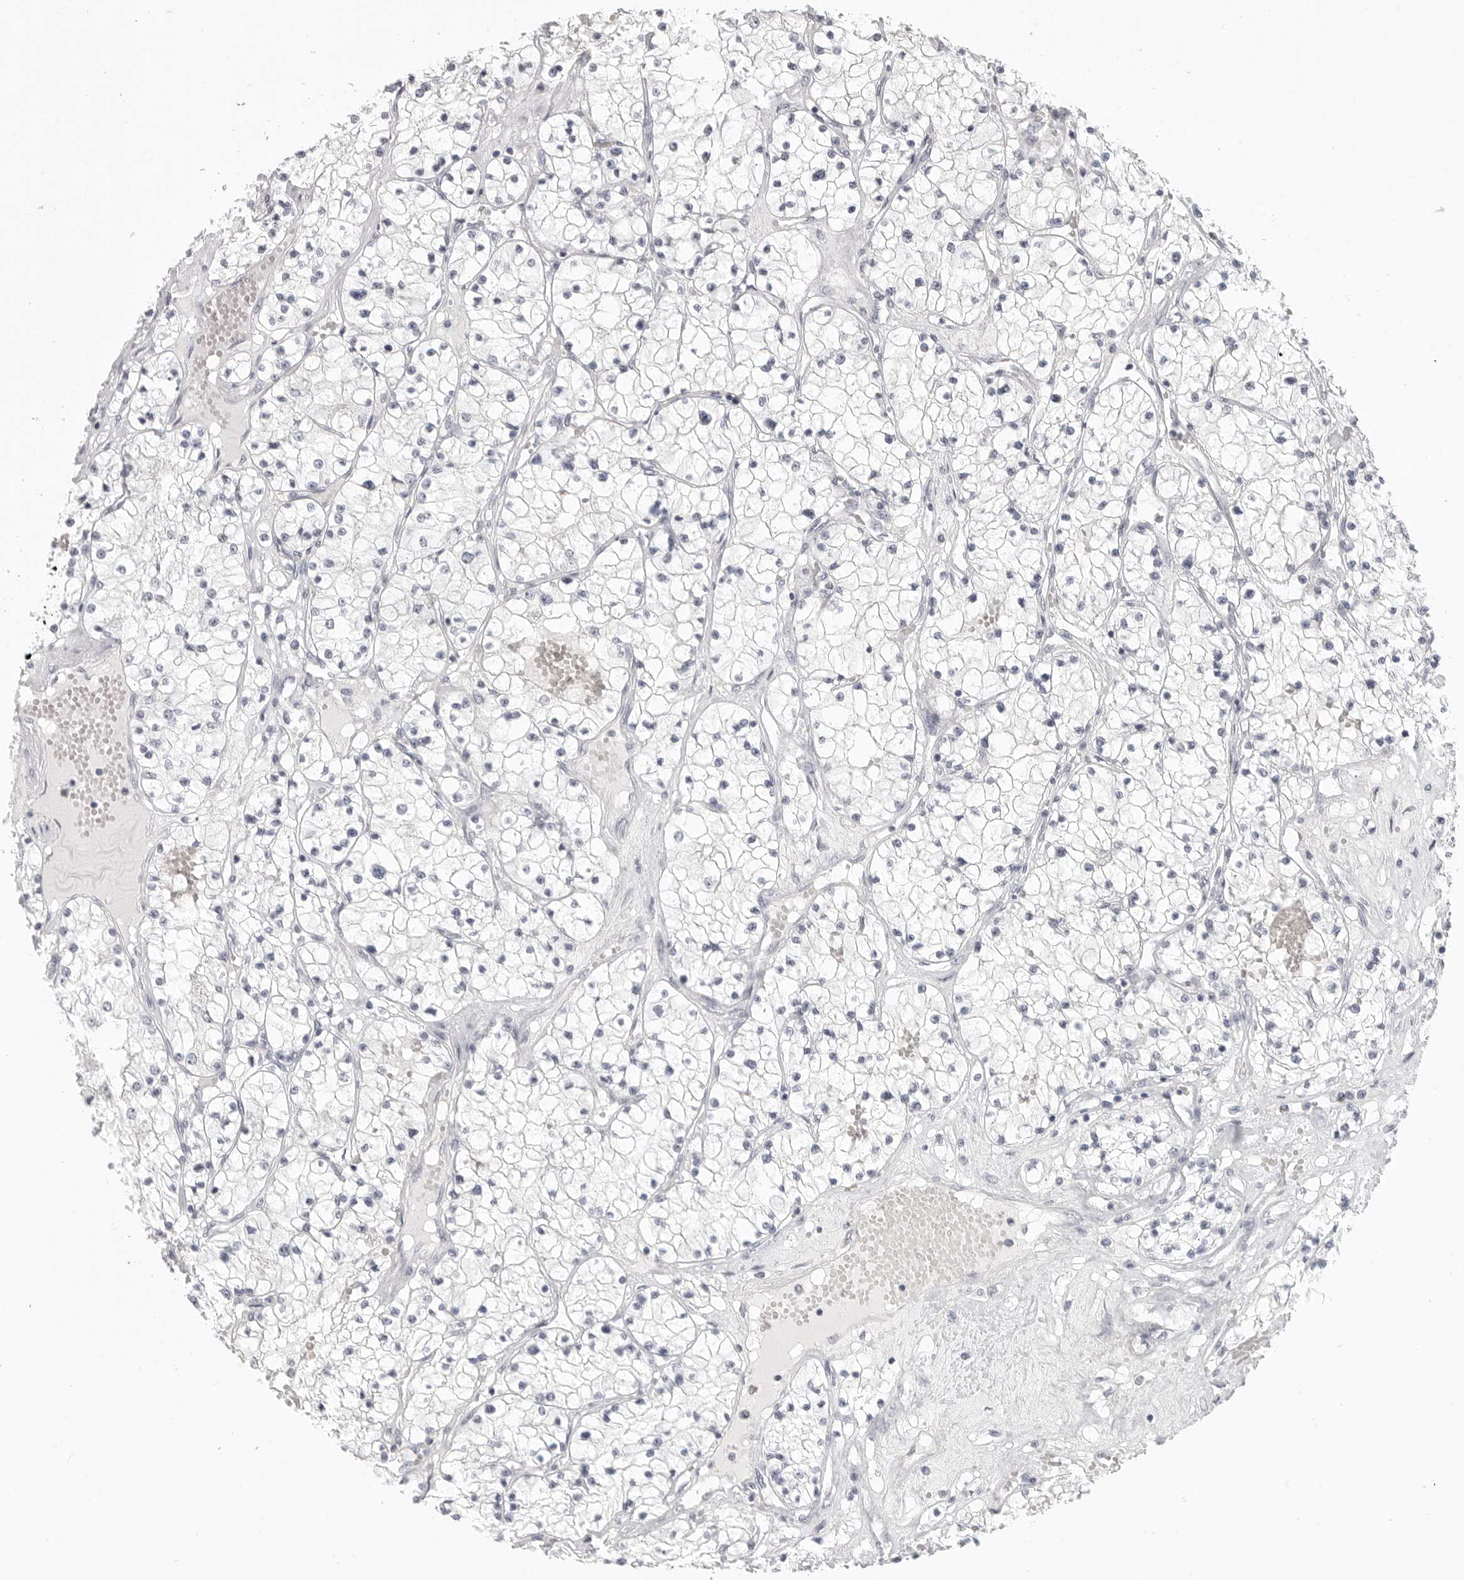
{"staining": {"intensity": "negative", "quantity": "none", "location": "none"}, "tissue": "renal cancer", "cell_type": "Tumor cells", "image_type": "cancer", "snomed": [{"axis": "morphology", "description": "Normal tissue, NOS"}, {"axis": "morphology", "description": "Adenocarcinoma, NOS"}, {"axis": "topography", "description": "Kidney"}], "caption": "Renal cancer (adenocarcinoma) was stained to show a protein in brown. There is no significant expression in tumor cells.", "gene": "HMGCS2", "patient": {"sex": "male", "age": 68}}